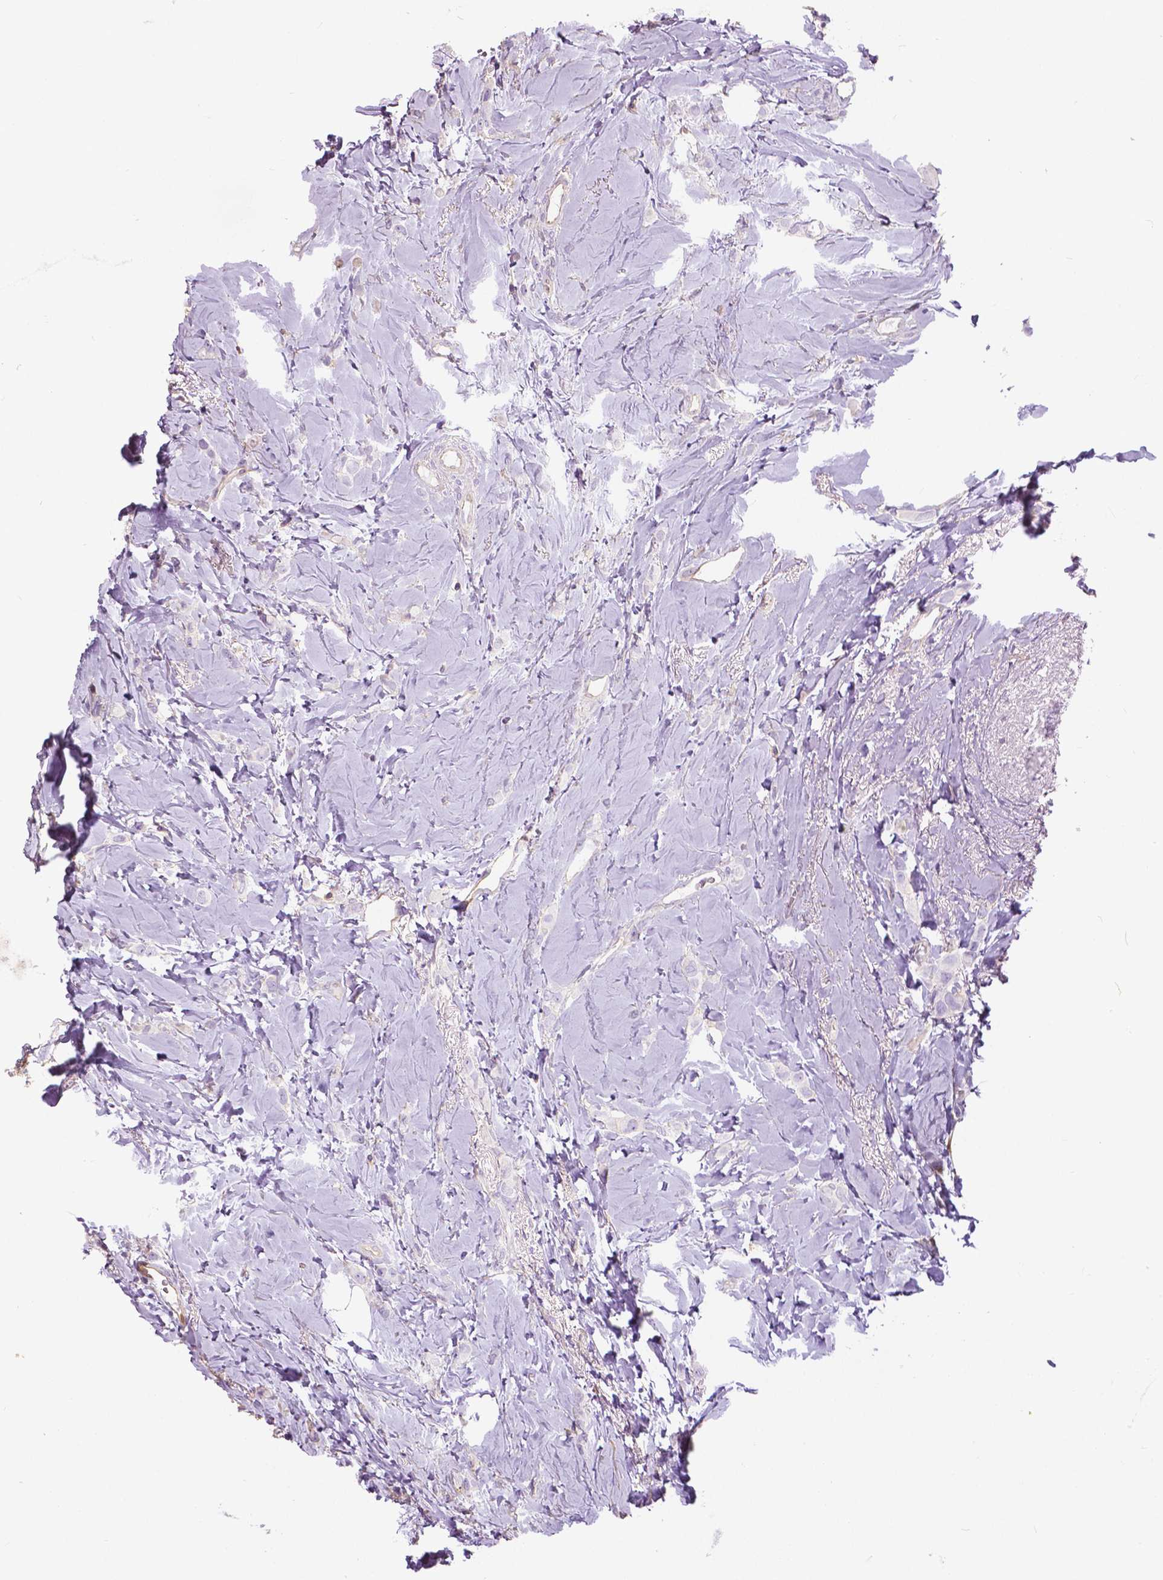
{"staining": {"intensity": "negative", "quantity": "none", "location": "none"}, "tissue": "breast cancer", "cell_type": "Tumor cells", "image_type": "cancer", "snomed": [{"axis": "morphology", "description": "Lobular carcinoma"}, {"axis": "topography", "description": "Breast"}], "caption": "Tumor cells are negative for brown protein staining in breast lobular carcinoma.", "gene": "ANXA13", "patient": {"sex": "female", "age": 66}}